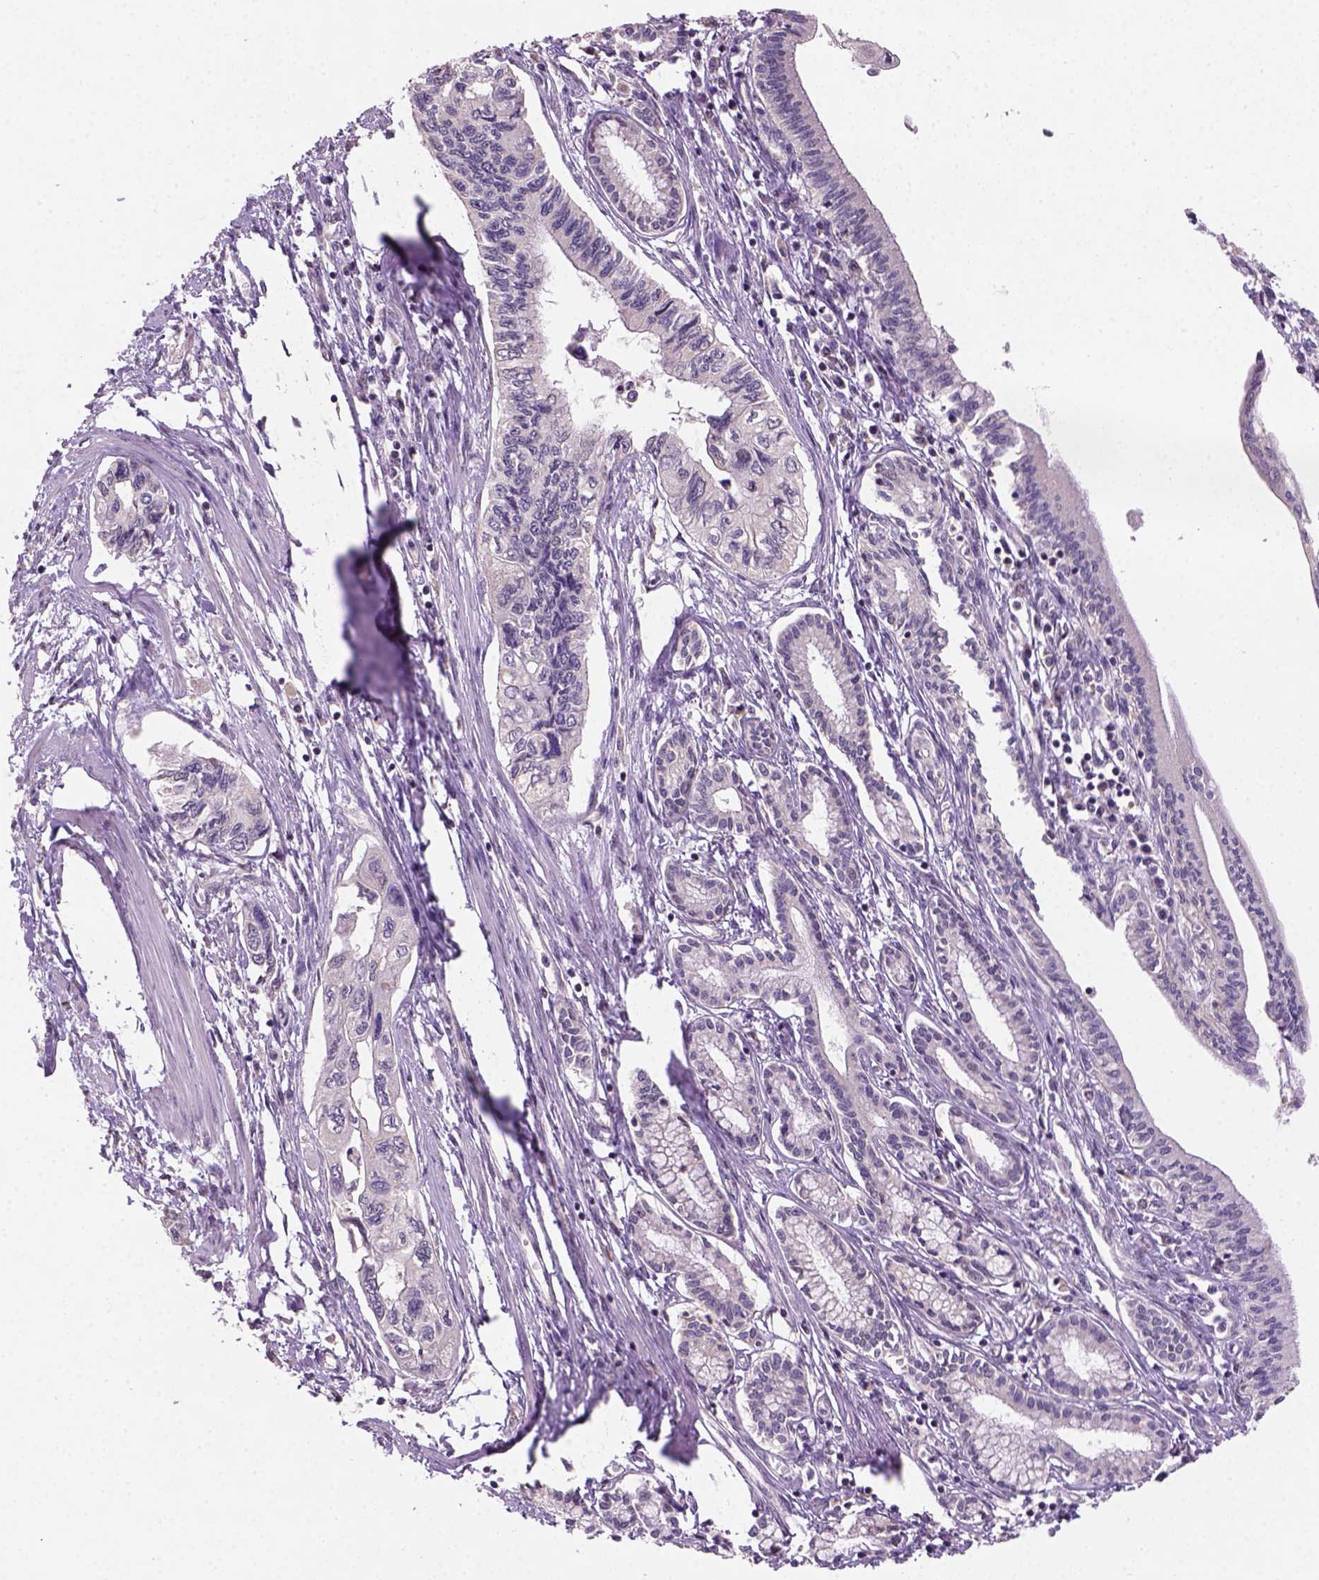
{"staining": {"intensity": "negative", "quantity": "none", "location": "none"}, "tissue": "pancreatic cancer", "cell_type": "Tumor cells", "image_type": "cancer", "snomed": [{"axis": "morphology", "description": "Adenocarcinoma, NOS"}, {"axis": "topography", "description": "Pancreas"}], "caption": "Immunohistochemical staining of human pancreatic cancer (adenocarcinoma) displays no significant staining in tumor cells.", "gene": "DDX50", "patient": {"sex": "female", "age": 76}}